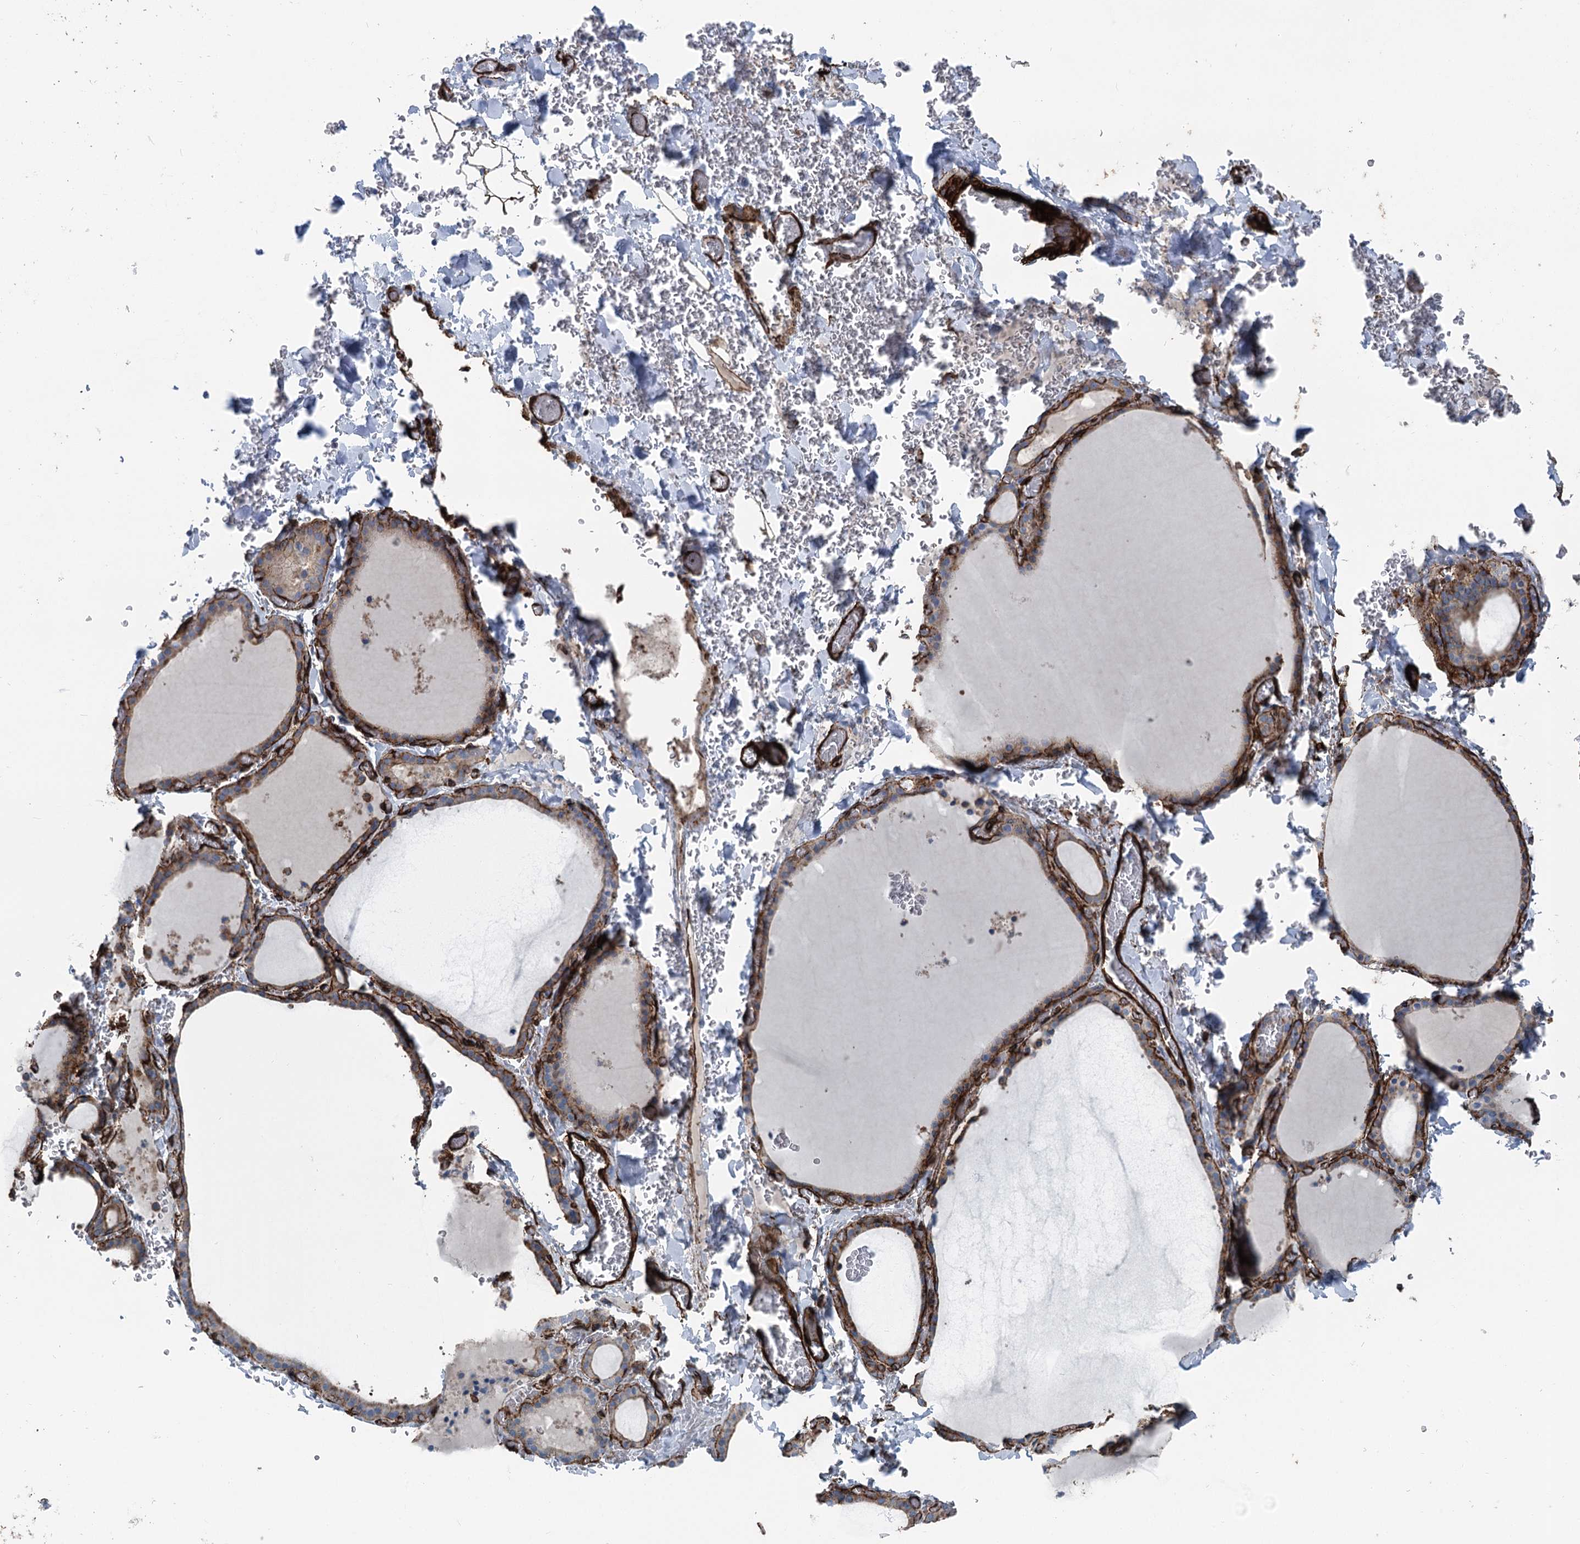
{"staining": {"intensity": "moderate", "quantity": "25%-75%", "location": "cytoplasmic/membranous"}, "tissue": "thyroid gland", "cell_type": "Glandular cells", "image_type": "normal", "snomed": [{"axis": "morphology", "description": "Normal tissue, NOS"}, {"axis": "topography", "description": "Thyroid gland"}], "caption": "An IHC image of normal tissue is shown. Protein staining in brown highlights moderate cytoplasmic/membranous positivity in thyroid gland within glandular cells.", "gene": "IQSEC1", "patient": {"sex": "female", "age": 39}}